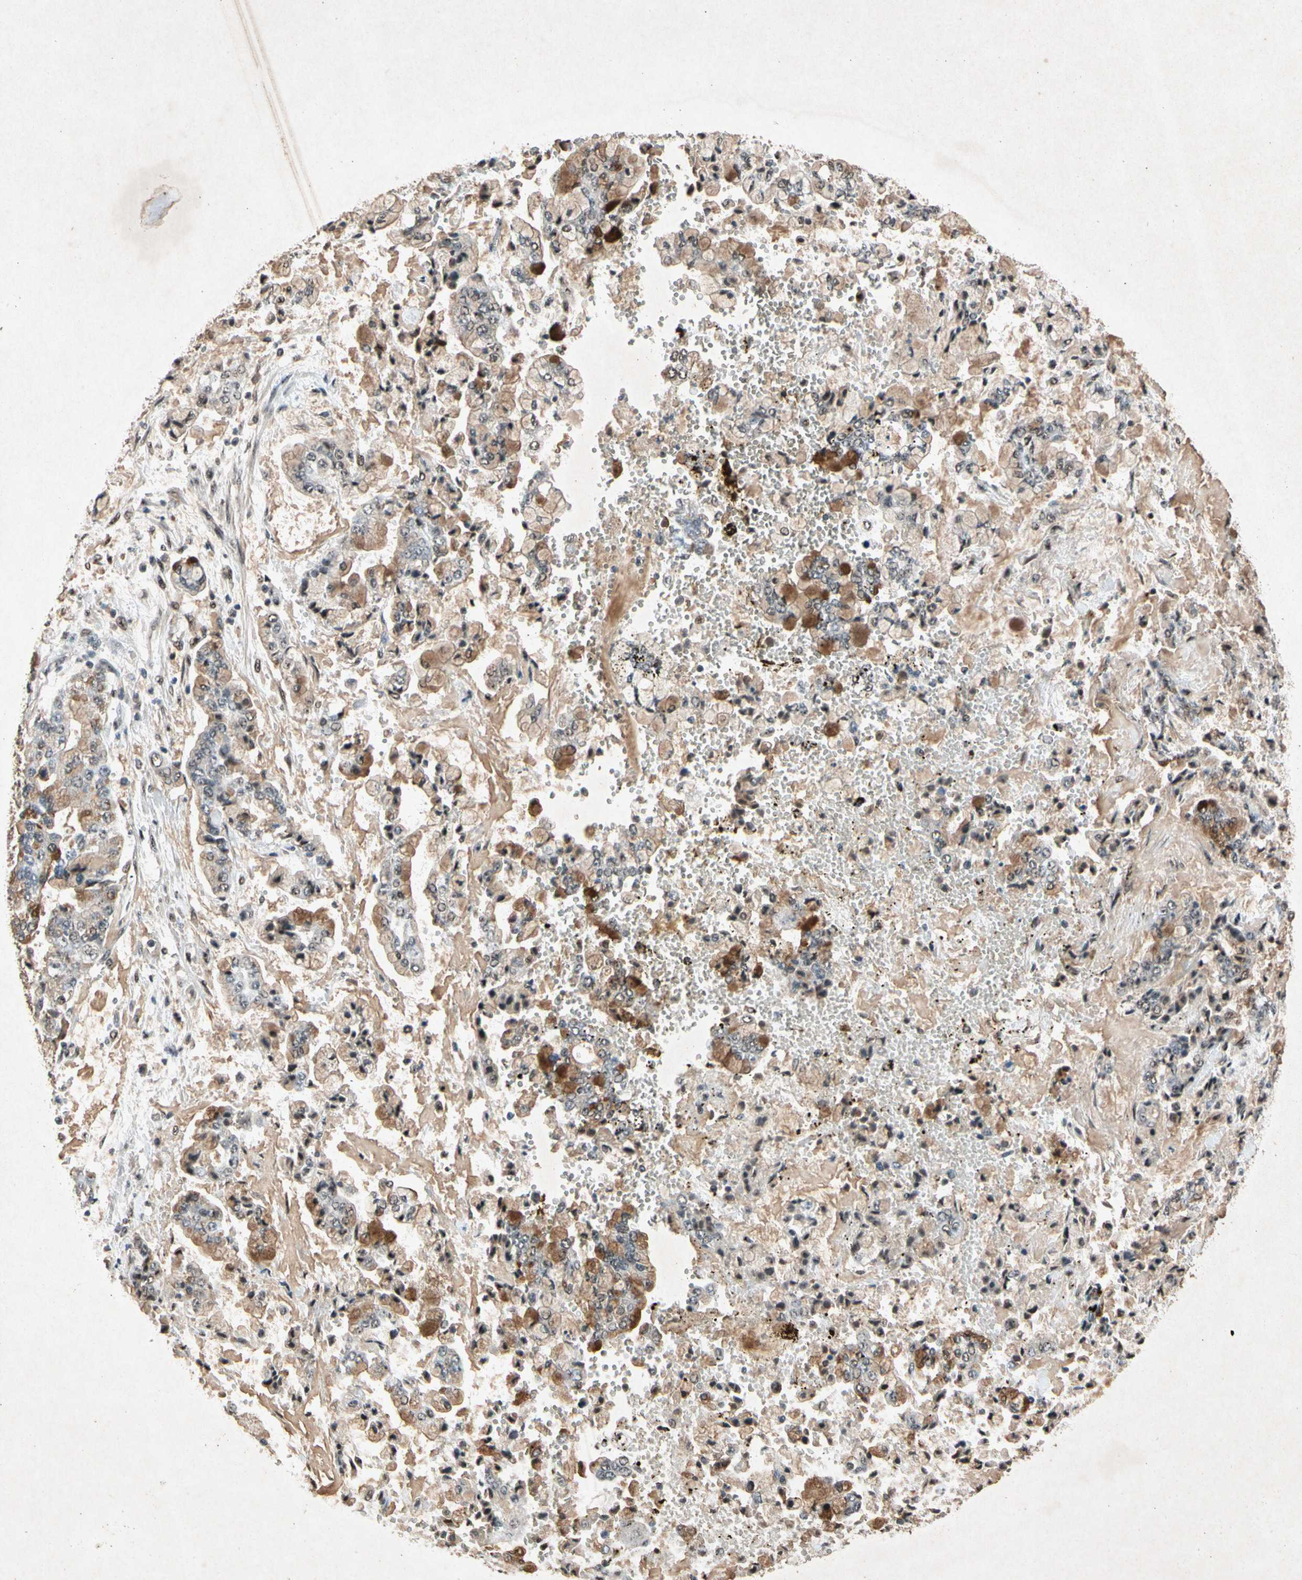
{"staining": {"intensity": "weak", "quantity": "25%-75%", "location": "cytoplasmic/membranous,nuclear"}, "tissue": "stomach cancer", "cell_type": "Tumor cells", "image_type": "cancer", "snomed": [{"axis": "morphology", "description": "Adenocarcinoma, NOS"}, {"axis": "topography", "description": "Stomach"}], "caption": "Protein expression analysis of stomach cancer (adenocarcinoma) displays weak cytoplasmic/membranous and nuclear staining in approximately 25%-75% of tumor cells. The staining was performed using DAB (3,3'-diaminobenzidine) to visualize the protein expression in brown, while the nuclei were stained in blue with hematoxylin (Magnification: 20x).", "gene": "PML", "patient": {"sex": "male", "age": 76}}